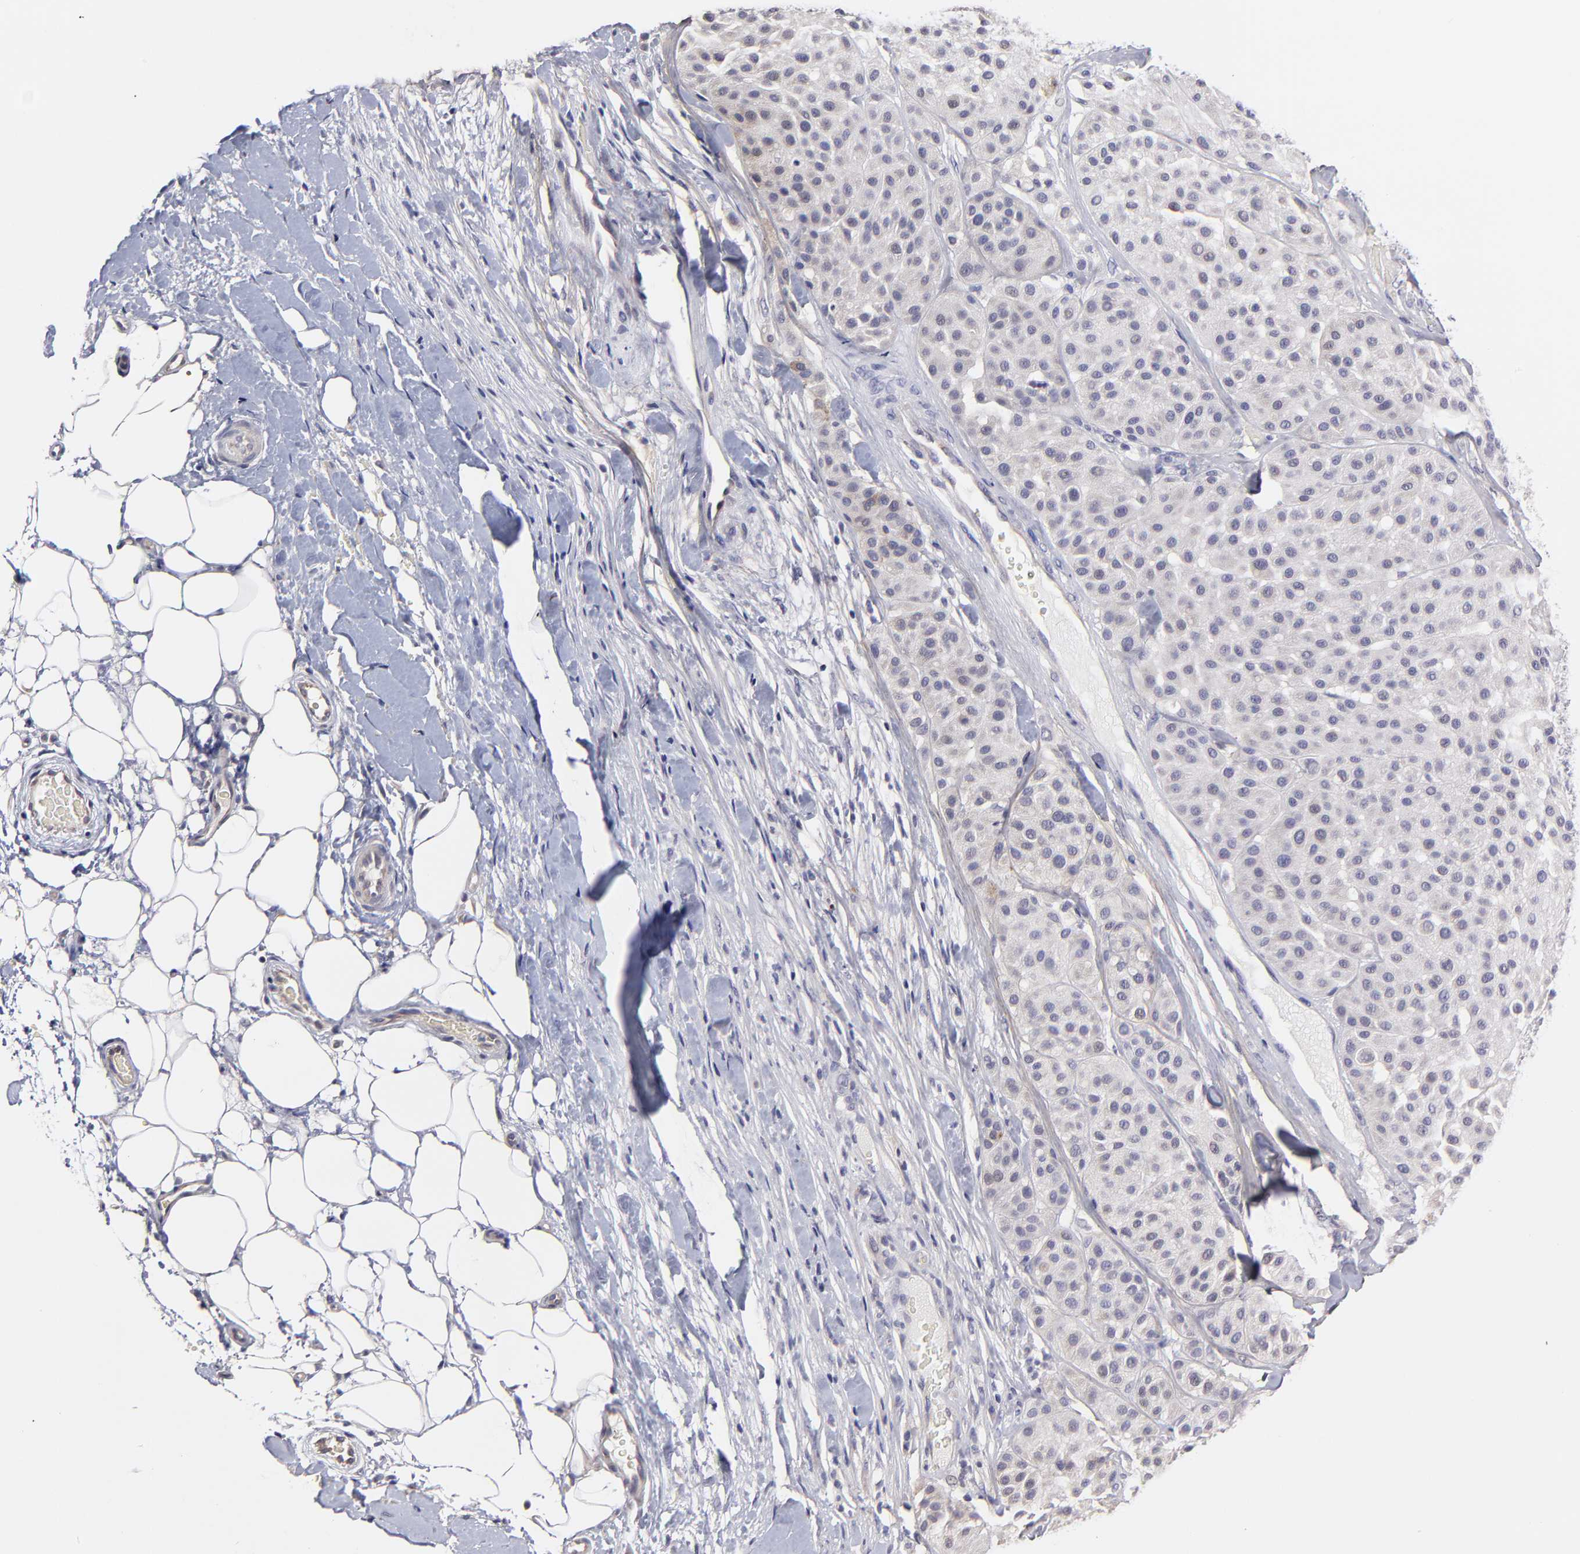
{"staining": {"intensity": "negative", "quantity": "none", "location": "none"}, "tissue": "melanoma", "cell_type": "Tumor cells", "image_type": "cancer", "snomed": [{"axis": "morphology", "description": "Normal tissue, NOS"}, {"axis": "morphology", "description": "Malignant melanoma, Metastatic site"}, {"axis": "topography", "description": "Skin"}], "caption": "Tumor cells show no significant protein staining in melanoma. (Brightfield microscopy of DAB immunohistochemistry (IHC) at high magnification).", "gene": "BTG2", "patient": {"sex": "male", "age": 41}}